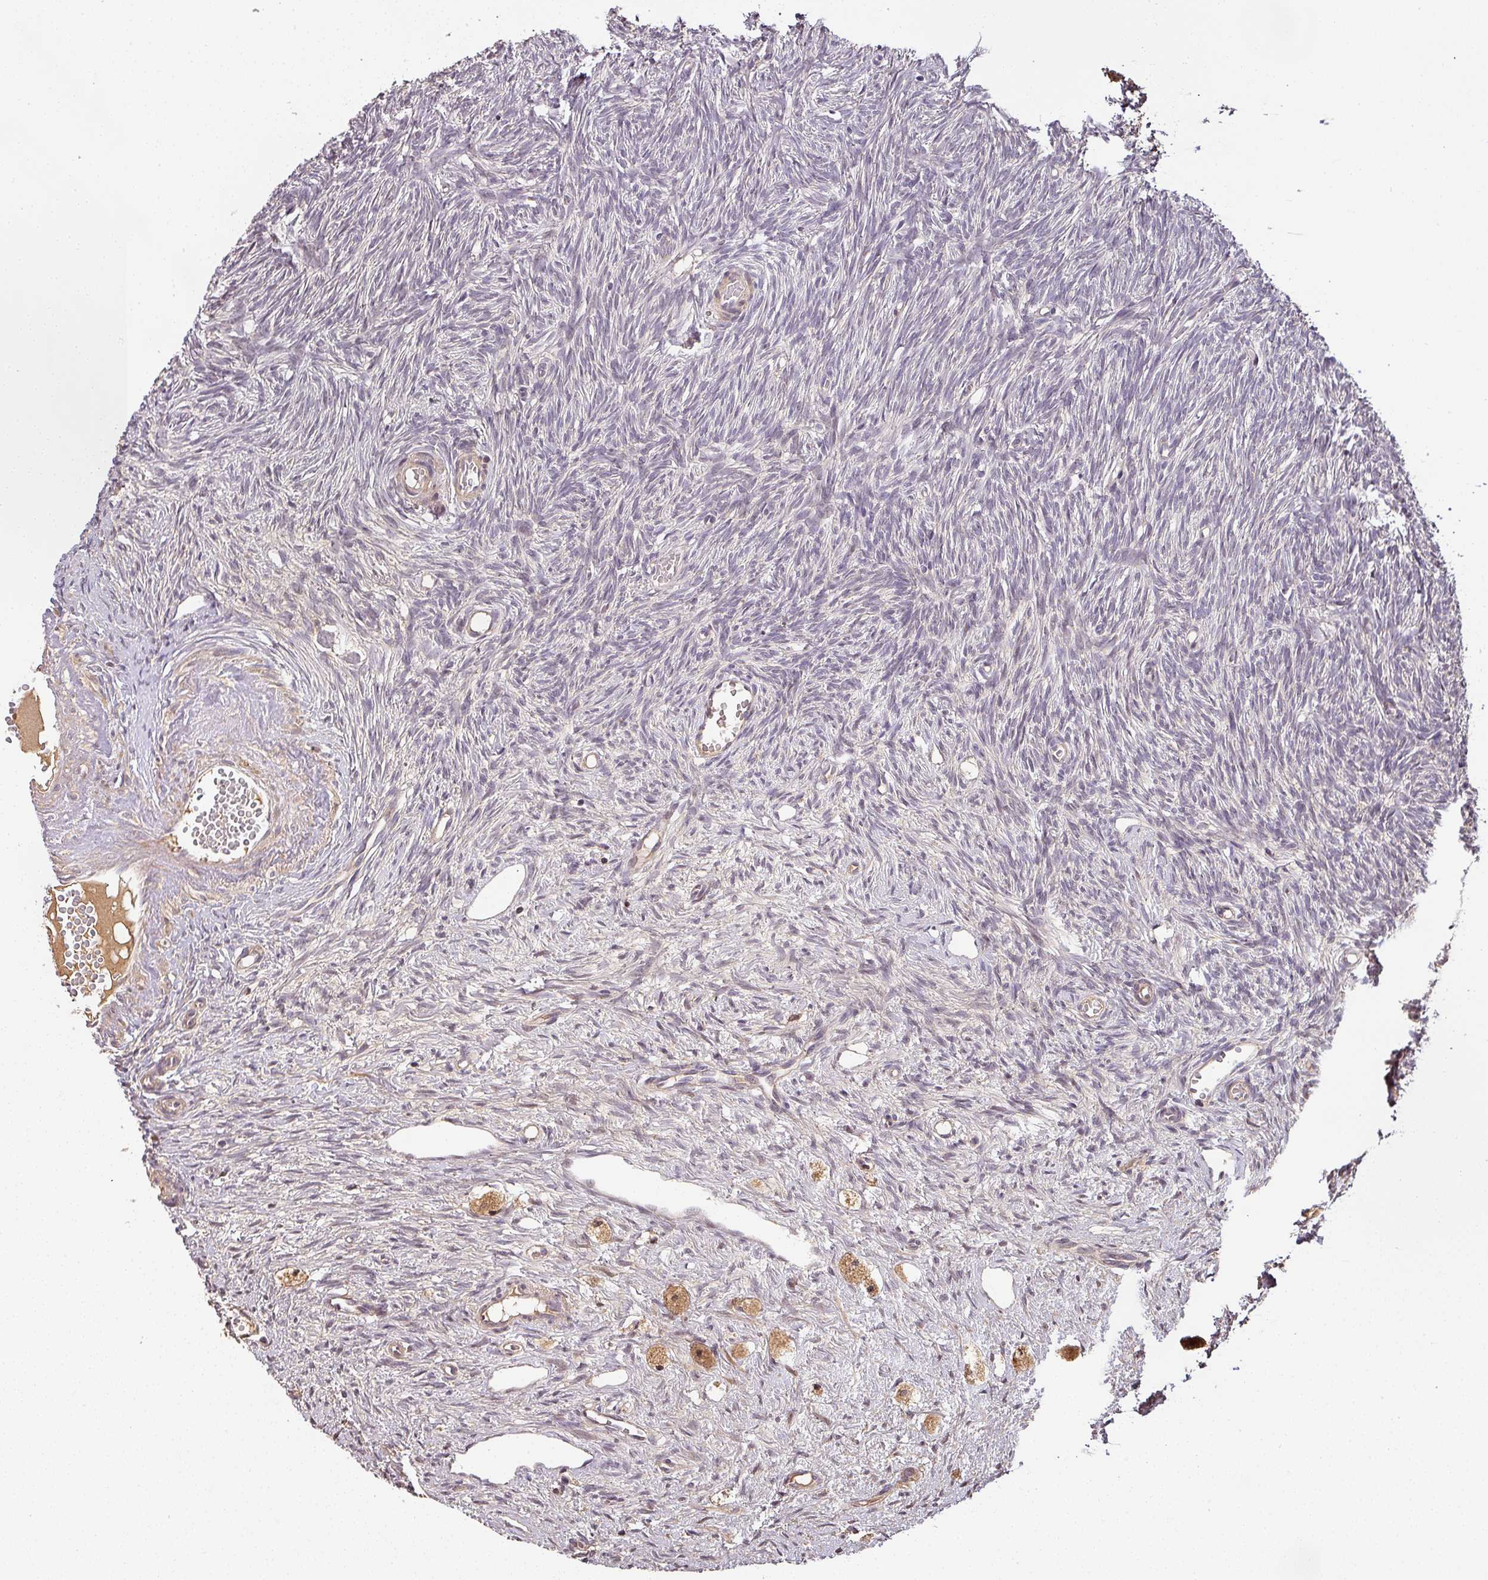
{"staining": {"intensity": "negative", "quantity": "none", "location": "none"}, "tissue": "ovary", "cell_type": "Ovarian stroma cells", "image_type": "normal", "snomed": [{"axis": "morphology", "description": "Normal tissue, NOS"}, {"axis": "topography", "description": "Ovary"}], "caption": "A high-resolution photomicrograph shows IHC staining of normal ovary, which demonstrates no significant expression in ovarian stroma cells. The staining is performed using DAB (3,3'-diaminobenzidine) brown chromogen with nuclei counter-stained in using hematoxylin.", "gene": "BPIFB3", "patient": {"sex": "female", "age": 51}}